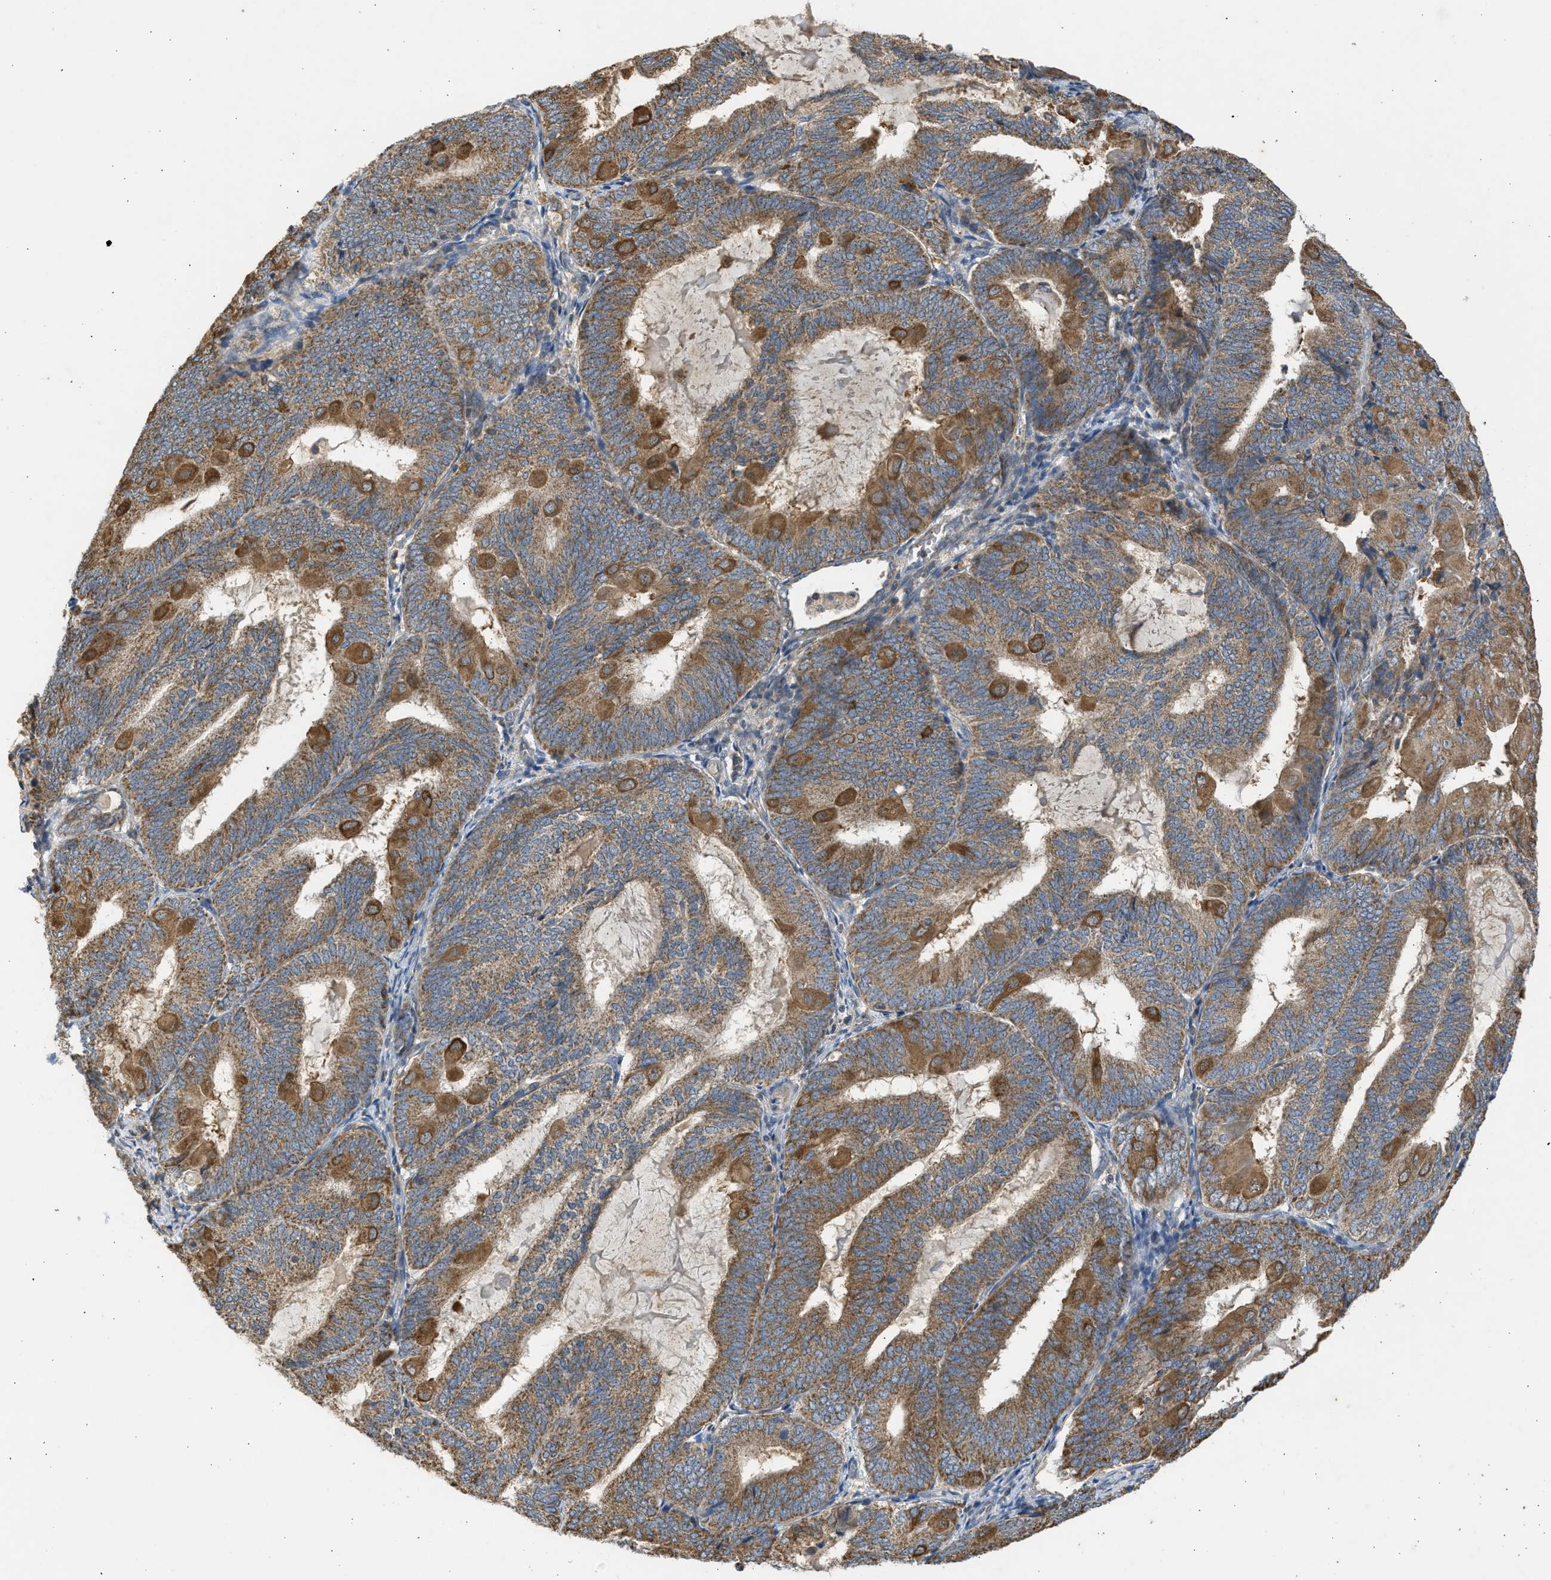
{"staining": {"intensity": "moderate", "quantity": ">75%", "location": "cytoplasmic/membranous"}, "tissue": "endometrial cancer", "cell_type": "Tumor cells", "image_type": "cancer", "snomed": [{"axis": "morphology", "description": "Adenocarcinoma, NOS"}, {"axis": "topography", "description": "Endometrium"}], "caption": "This photomicrograph demonstrates adenocarcinoma (endometrial) stained with immunohistochemistry (IHC) to label a protein in brown. The cytoplasmic/membranous of tumor cells show moderate positivity for the protein. Nuclei are counter-stained blue.", "gene": "CYP1A1", "patient": {"sex": "female", "age": 81}}